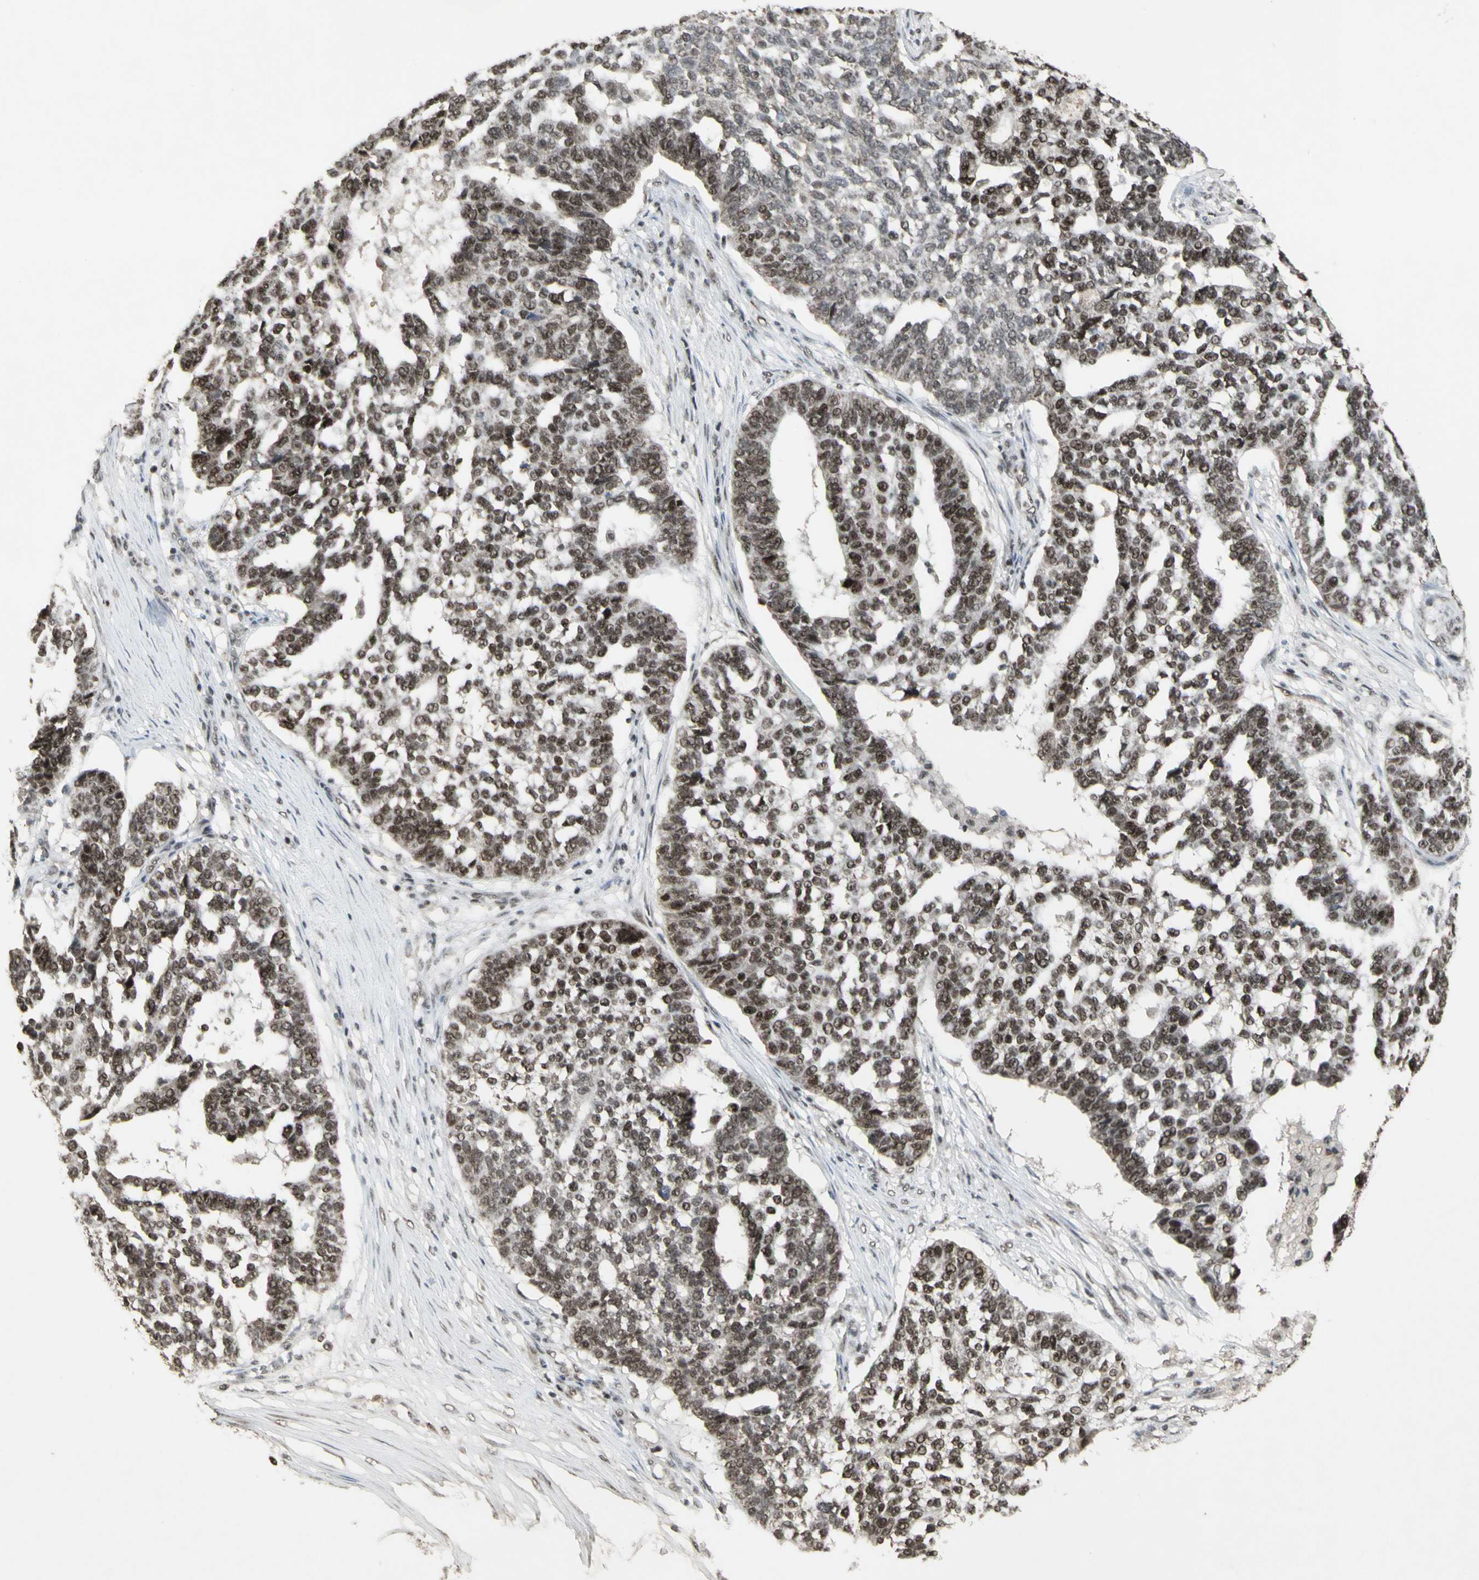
{"staining": {"intensity": "moderate", "quantity": ">75%", "location": "nuclear"}, "tissue": "ovarian cancer", "cell_type": "Tumor cells", "image_type": "cancer", "snomed": [{"axis": "morphology", "description": "Cystadenocarcinoma, serous, NOS"}, {"axis": "topography", "description": "Ovary"}], "caption": "High-power microscopy captured an IHC histopathology image of serous cystadenocarcinoma (ovarian), revealing moderate nuclear staining in approximately >75% of tumor cells. (brown staining indicates protein expression, while blue staining denotes nuclei).", "gene": "CCNT1", "patient": {"sex": "female", "age": 59}}